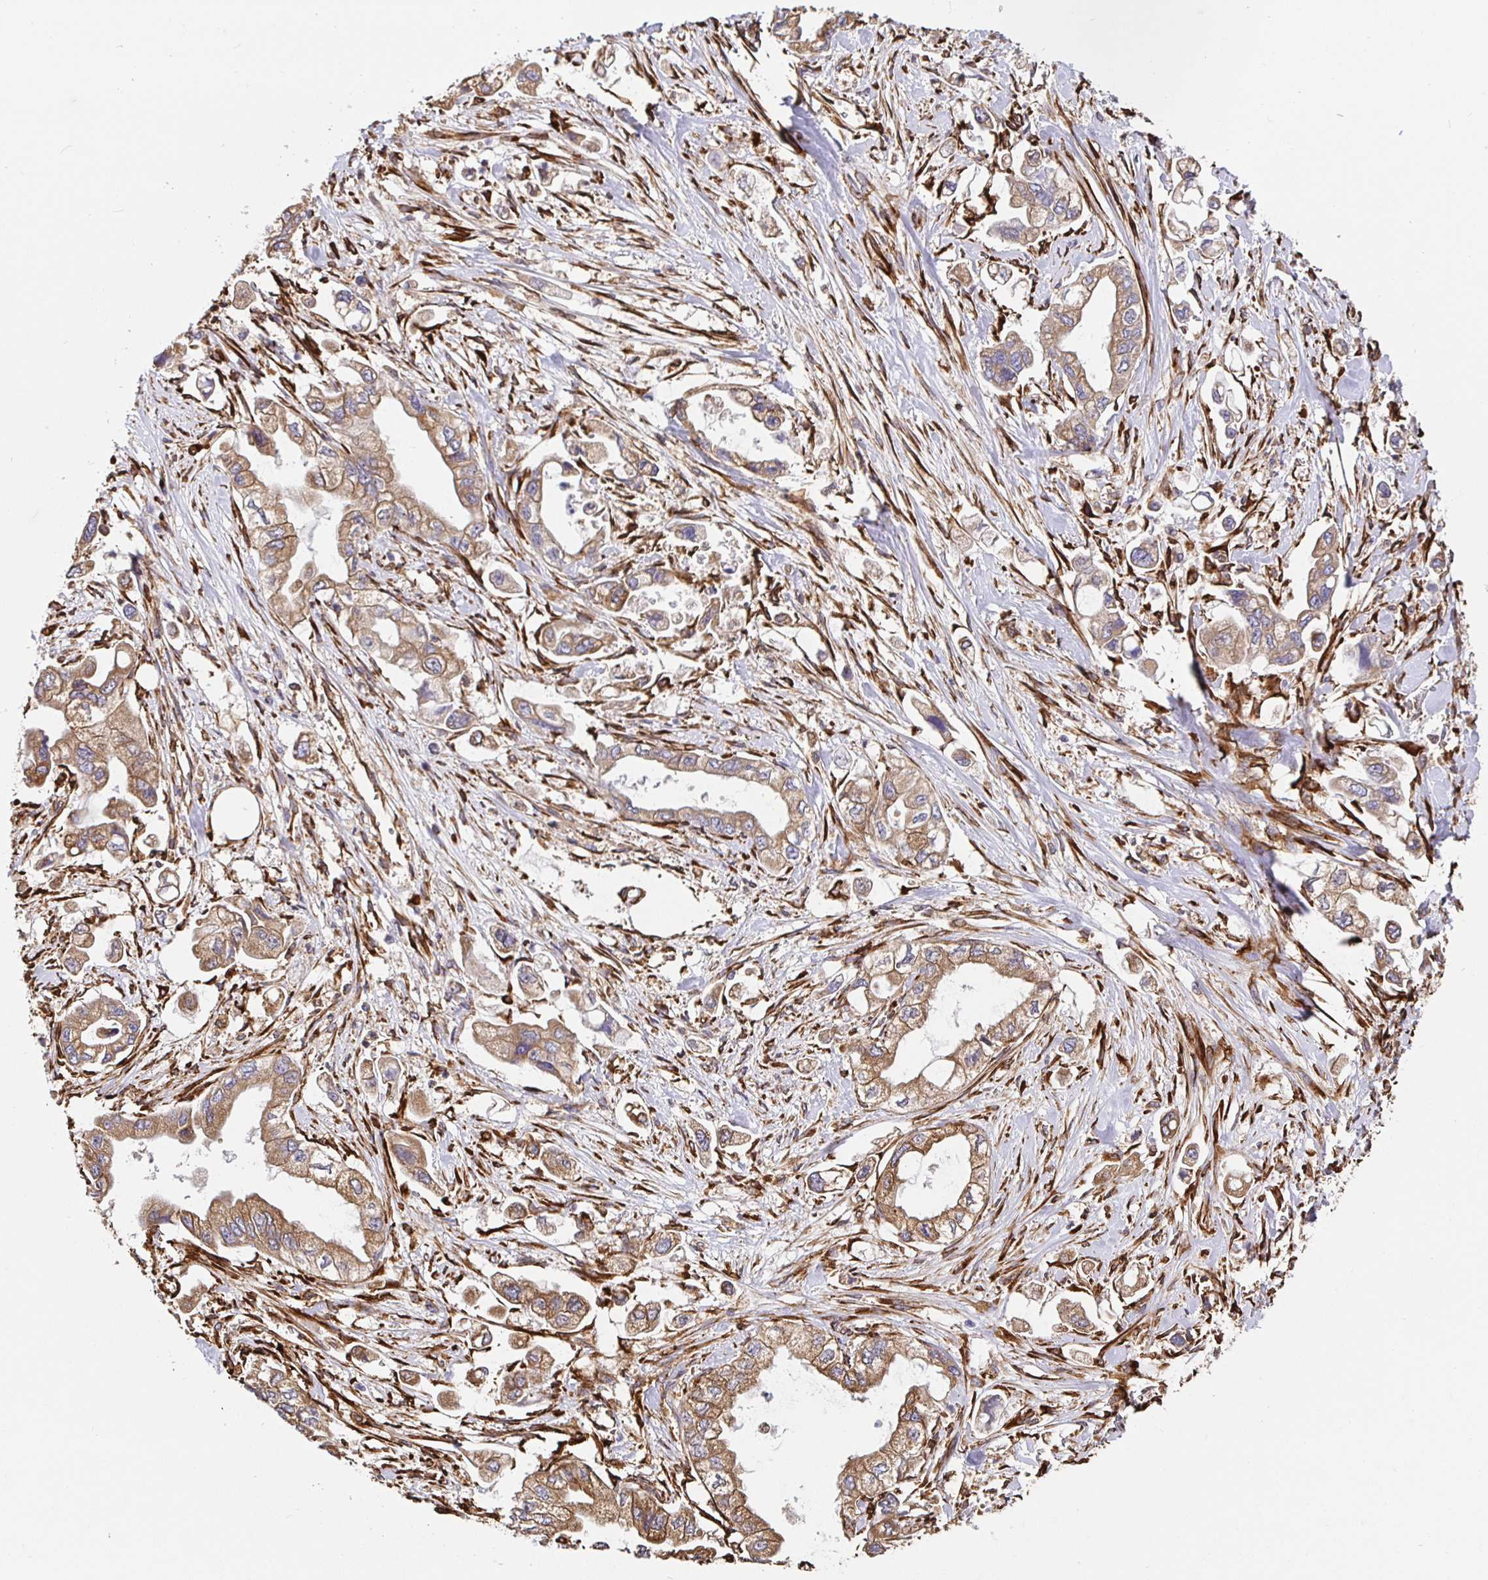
{"staining": {"intensity": "moderate", "quantity": ">75%", "location": "cytoplasmic/membranous"}, "tissue": "stomach cancer", "cell_type": "Tumor cells", "image_type": "cancer", "snomed": [{"axis": "morphology", "description": "Adenocarcinoma, NOS"}, {"axis": "topography", "description": "Stomach"}], "caption": "Immunohistochemistry (DAB) staining of human stomach adenocarcinoma exhibits moderate cytoplasmic/membranous protein positivity in approximately >75% of tumor cells.", "gene": "MAOA", "patient": {"sex": "male", "age": 62}}